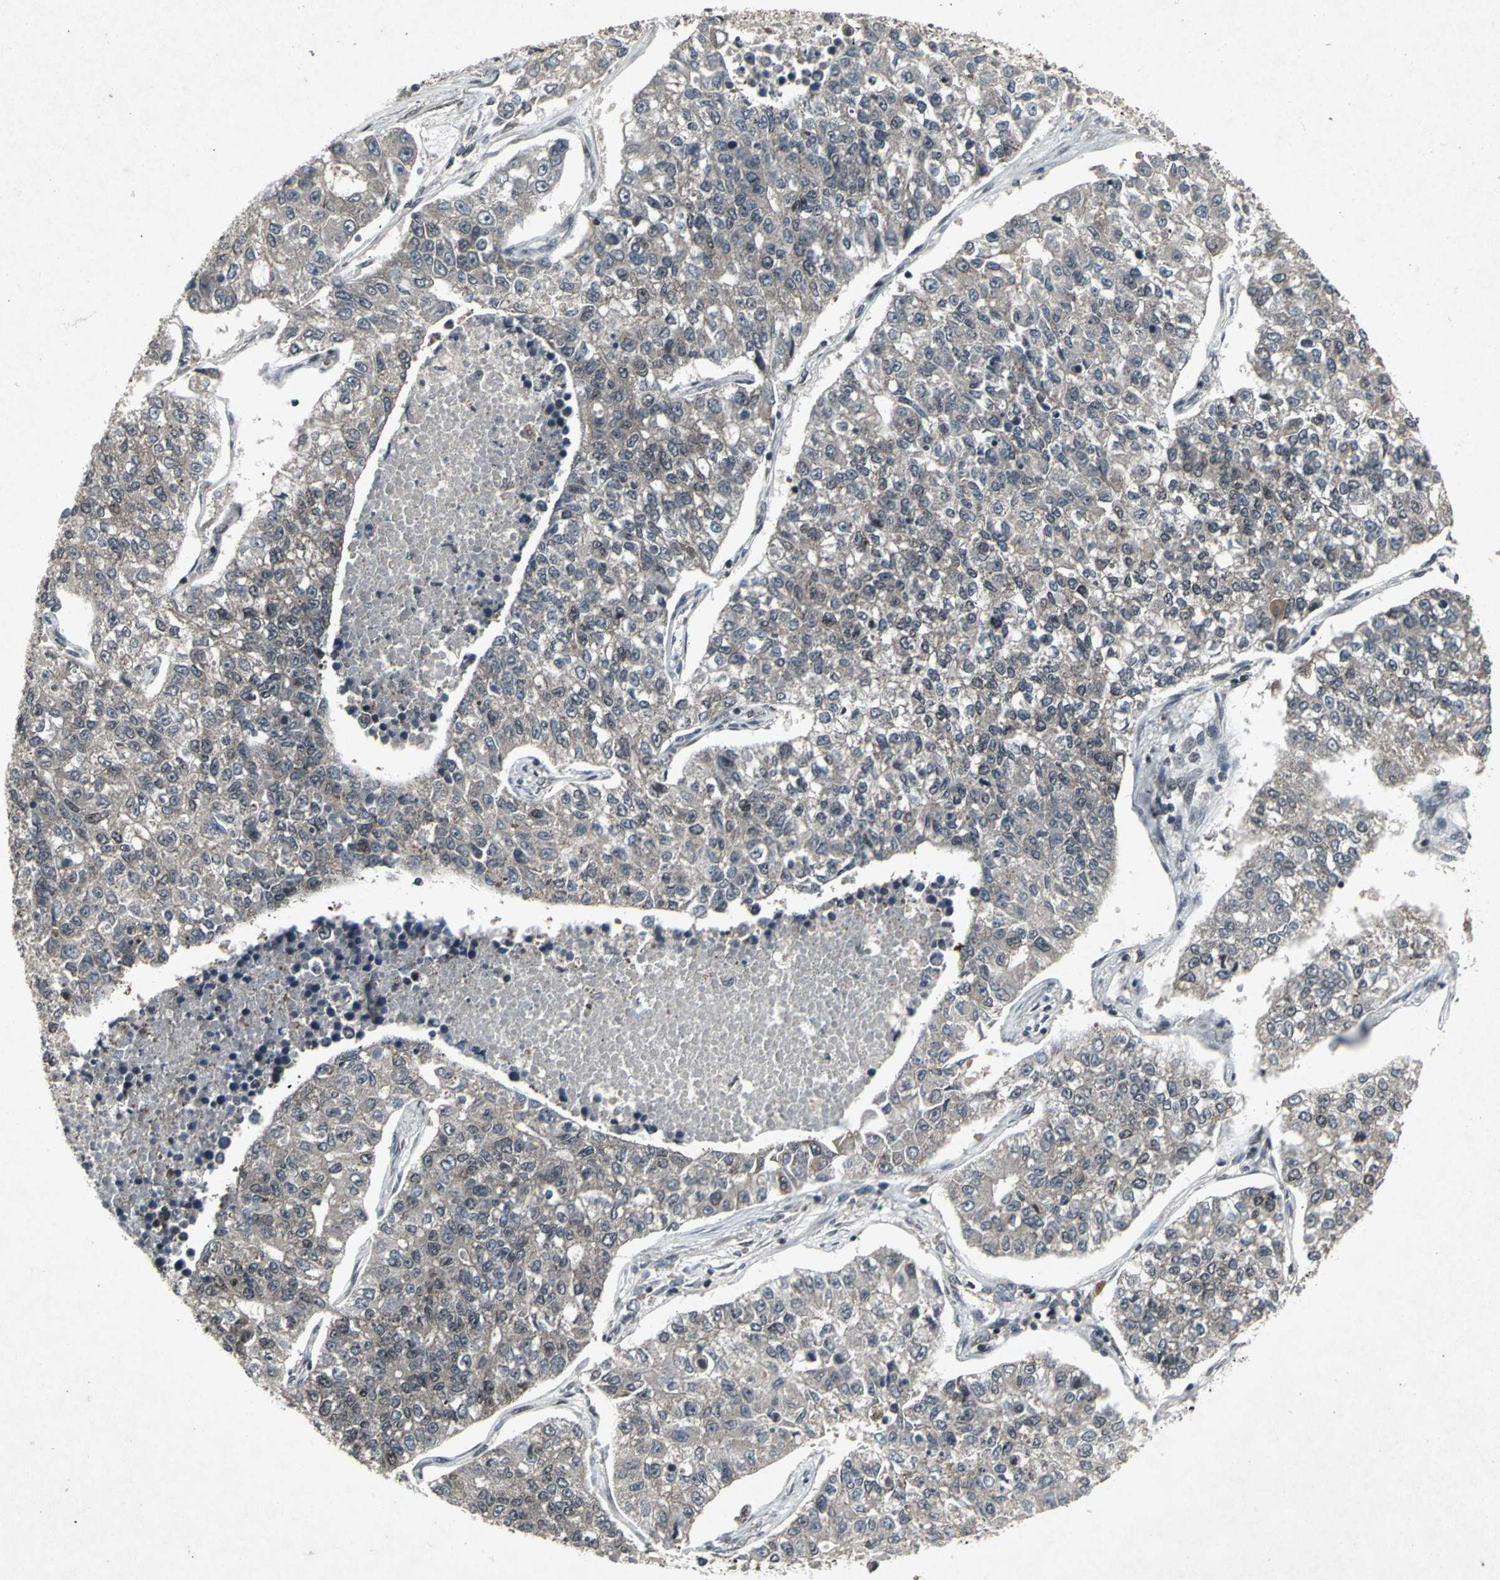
{"staining": {"intensity": "weak", "quantity": "<25%", "location": "cytoplasmic/membranous"}, "tissue": "lung cancer", "cell_type": "Tumor cells", "image_type": "cancer", "snomed": [{"axis": "morphology", "description": "Adenocarcinoma, NOS"}, {"axis": "topography", "description": "Lung"}], "caption": "Immunohistochemistry (IHC) micrograph of neoplastic tissue: human lung cancer stained with DAB (3,3'-diaminobenzidine) shows no significant protein expression in tumor cells.", "gene": "SH2B3", "patient": {"sex": "male", "age": 49}}